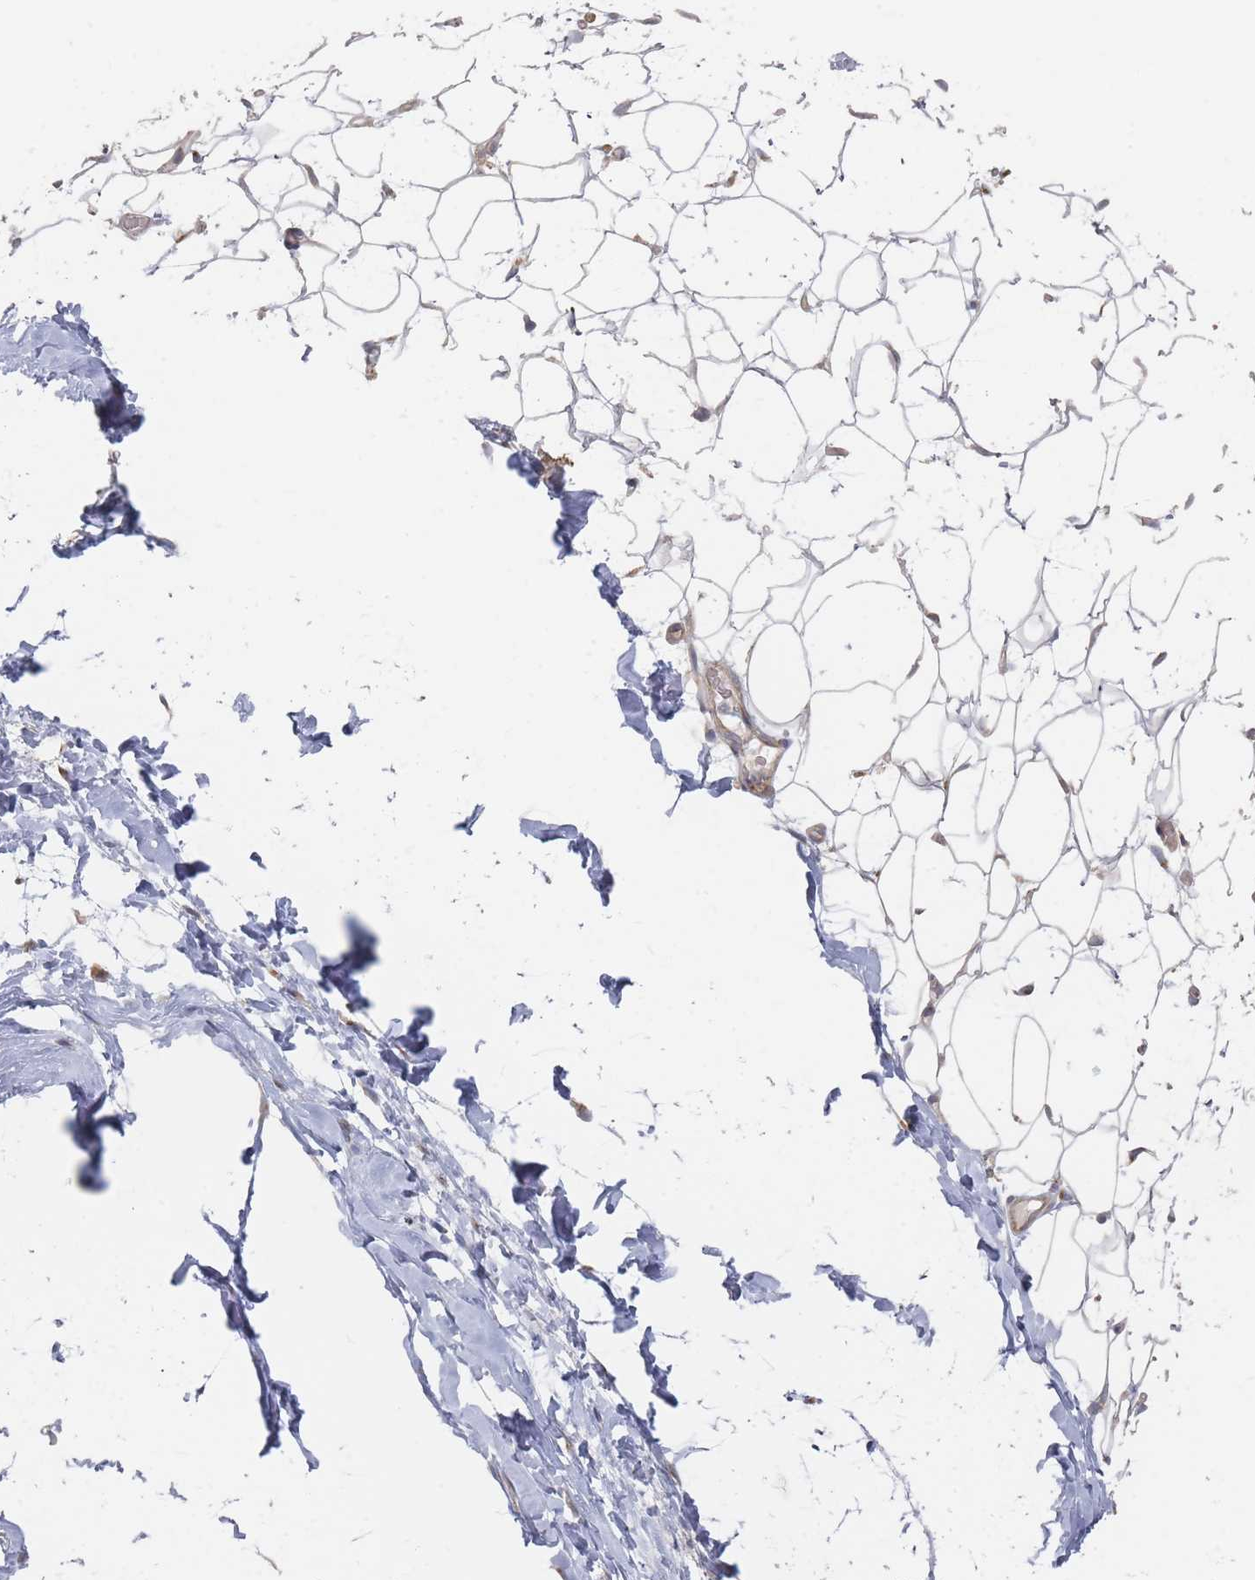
{"staining": {"intensity": "negative", "quantity": "none", "location": "none"}, "tissue": "adipose tissue", "cell_type": "Adipocytes", "image_type": "normal", "snomed": [{"axis": "morphology", "description": "Normal tissue, NOS"}, {"axis": "topography", "description": "Breast"}], "caption": "Immunohistochemistry micrograph of unremarkable adipose tissue stained for a protein (brown), which reveals no staining in adipocytes.", "gene": "GLE1", "patient": {"sex": "female", "age": 26}}